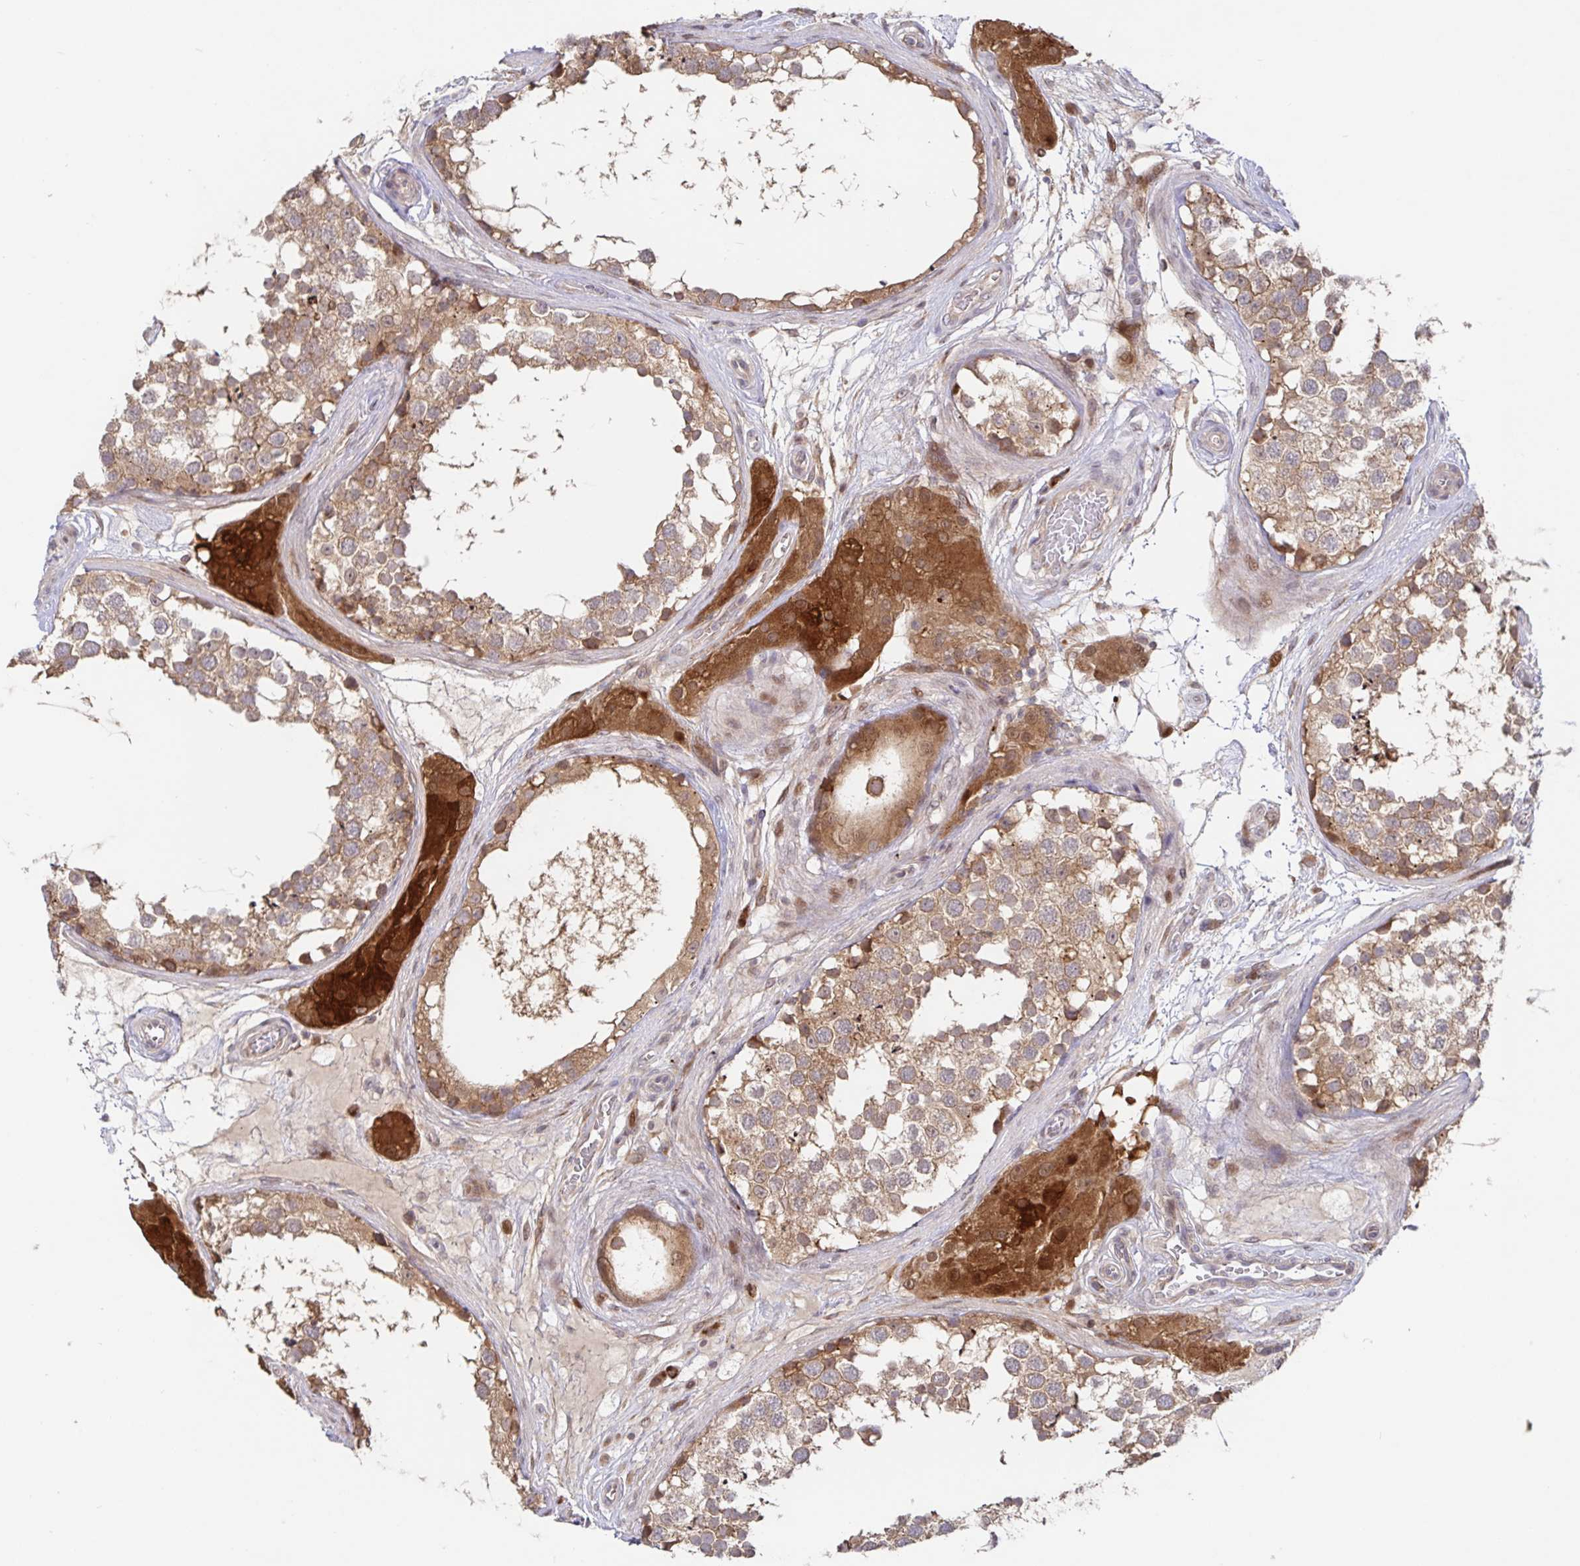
{"staining": {"intensity": "moderate", "quantity": ">75%", "location": "cytoplasmic/membranous"}, "tissue": "testis", "cell_type": "Cells in seminiferous ducts", "image_type": "normal", "snomed": [{"axis": "morphology", "description": "Normal tissue, NOS"}, {"axis": "morphology", "description": "Seminoma, NOS"}, {"axis": "topography", "description": "Testis"}], "caption": "A medium amount of moderate cytoplasmic/membranous positivity is identified in about >75% of cells in seminiferous ducts in benign testis. (DAB (3,3'-diaminobenzidine) IHC, brown staining for protein, blue staining for nuclei).", "gene": "AACS", "patient": {"sex": "male", "age": 65}}